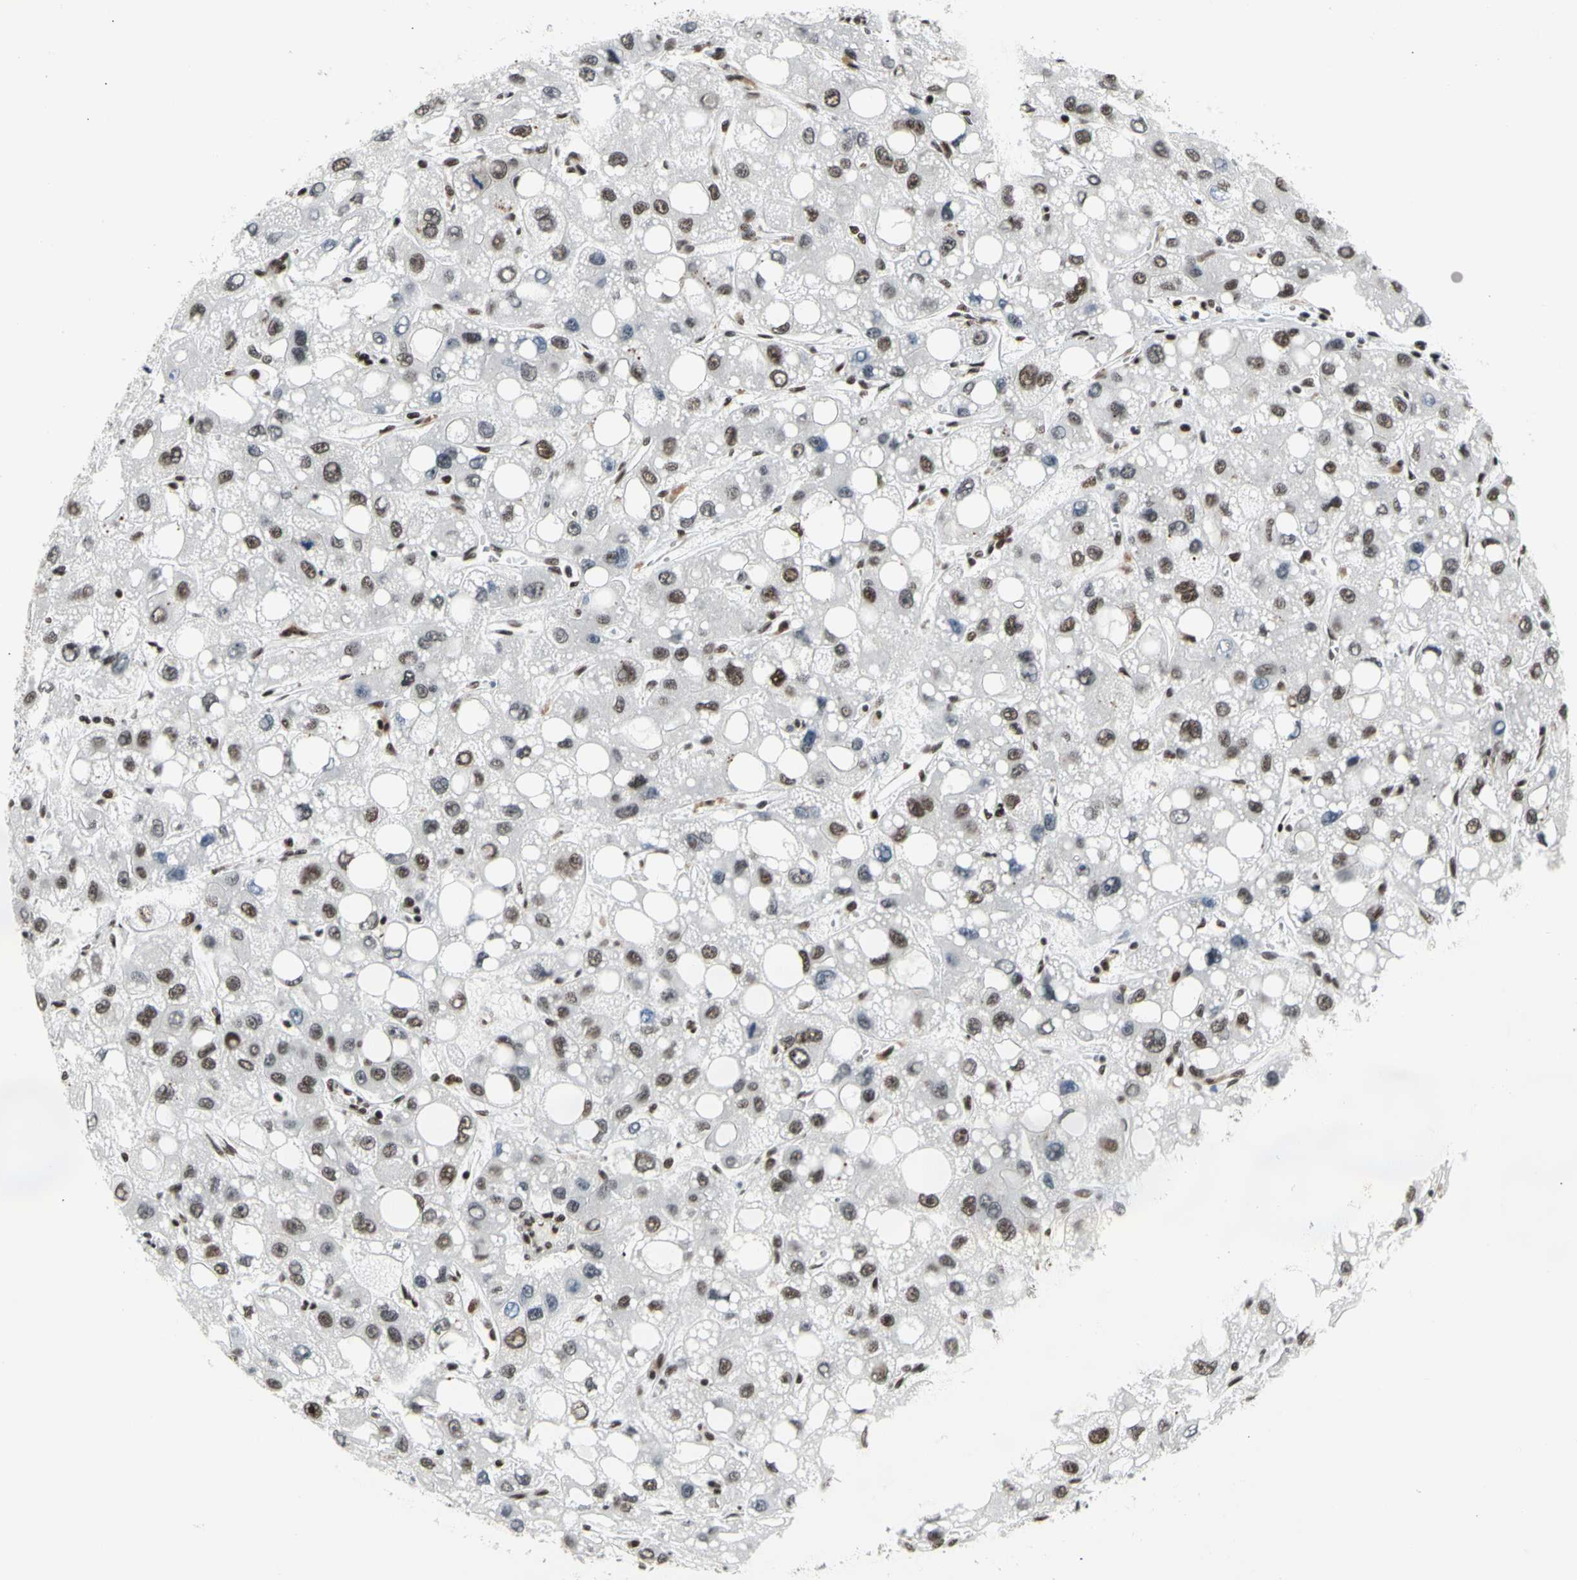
{"staining": {"intensity": "moderate", "quantity": ">75%", "location": "nuclear"}, "tissue": "liver cancer", "cell_type": "Tumor cells", "image_type": "cancer", "snomed": [{"axis": "morphology", "description": "Carcinoma, Hepatocellular, NOS"}, {"axis": "topography", "description": "Liver"}], "caption": "This photomicrograph reveals hepatocellular carcinoma (liver) stained with immunohistochemistry to label a protein in brown. The nuclear of tumor cells show moderate positivity for the protein. Nuclei are counter-stained blue.", "gene": "SRSF11", "patient": {"sex": "male", "age": 55}}